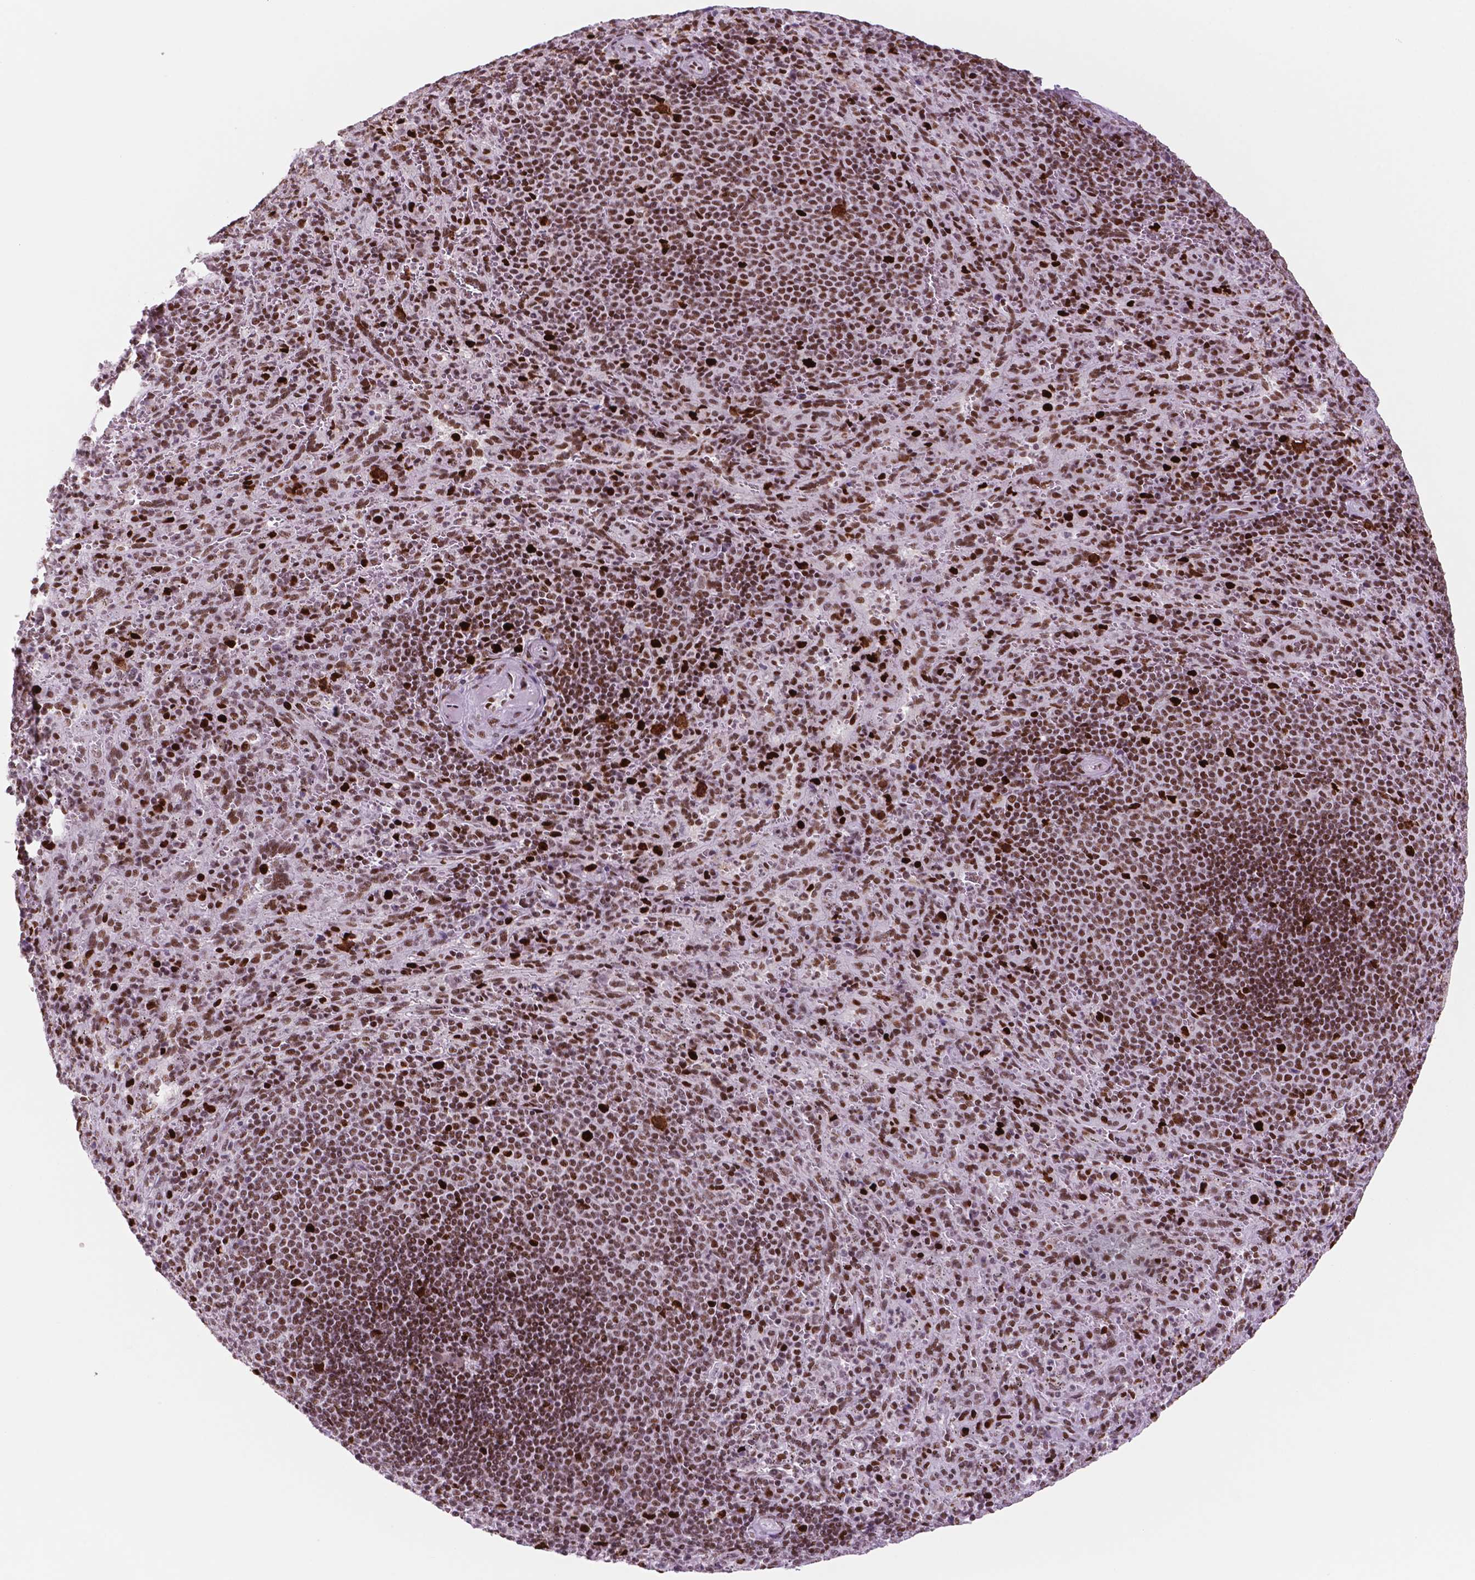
{"staining": {"intensity": "moderate", "quantity": "<25%", "location": "nuclear"}, "tissue": "spleen", "cell_type": "Cells in red pulp", "image_type": "normal", "snomed": [{"axis": "morphology", "description": "Normal tissue, NOS"}, {"axis": "topography", "description": "Spleen"}], "caption": "Cells in red pulp demonstrate moderate nuclear staining in approximately <25% of cells in normal spleen.", "gene": "MSH6", "patient": {"sex": "male", "age": 57}}